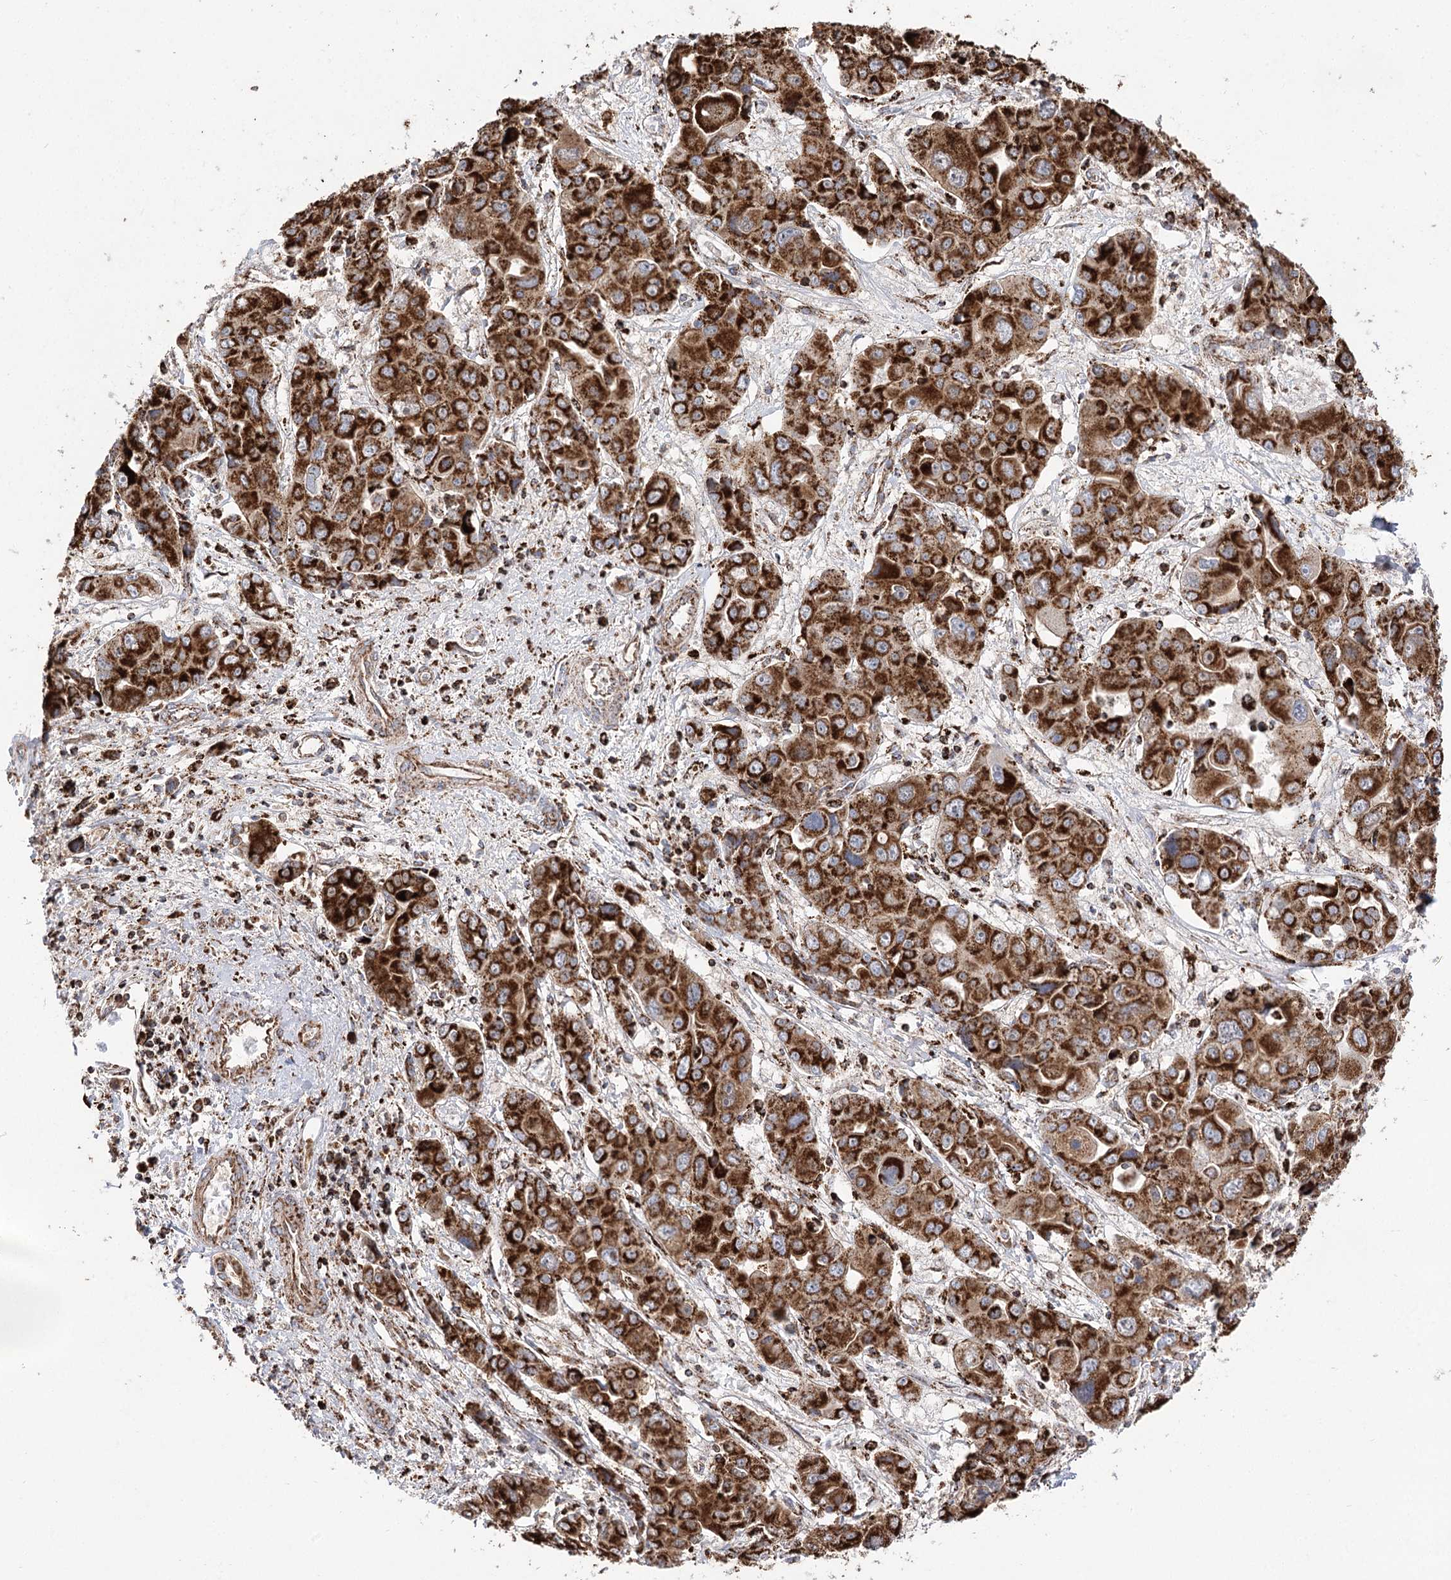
{"staining": {"intensity": "strong", "quantity": ">75%", "location": "cytoplasmic/membranous"}, "tissue": "liver cancer", "cell_type": "Tumor cells", "image_type": "cancer", "snomed": [{"axis": "morphology", "description": "Cholangiocarcinoma"}, {"axis": "topography", "description": "Liver"}], "caption": "High-magnification brightfield microscopy of liver cancer (cholangiocarcinoma) stained with DAB (3,3'-diaminobenzidine) (brown) and counterstained with hematoxylin (blue). tumor cells exhibit strong cytoplasmic/membranous positivity is present in about>75% of cells. (DAB IHC, brown staining for protein, blue staining for nuclei).", "gene": "NADK2", "patient": {"sex": "male", "age": 67}}